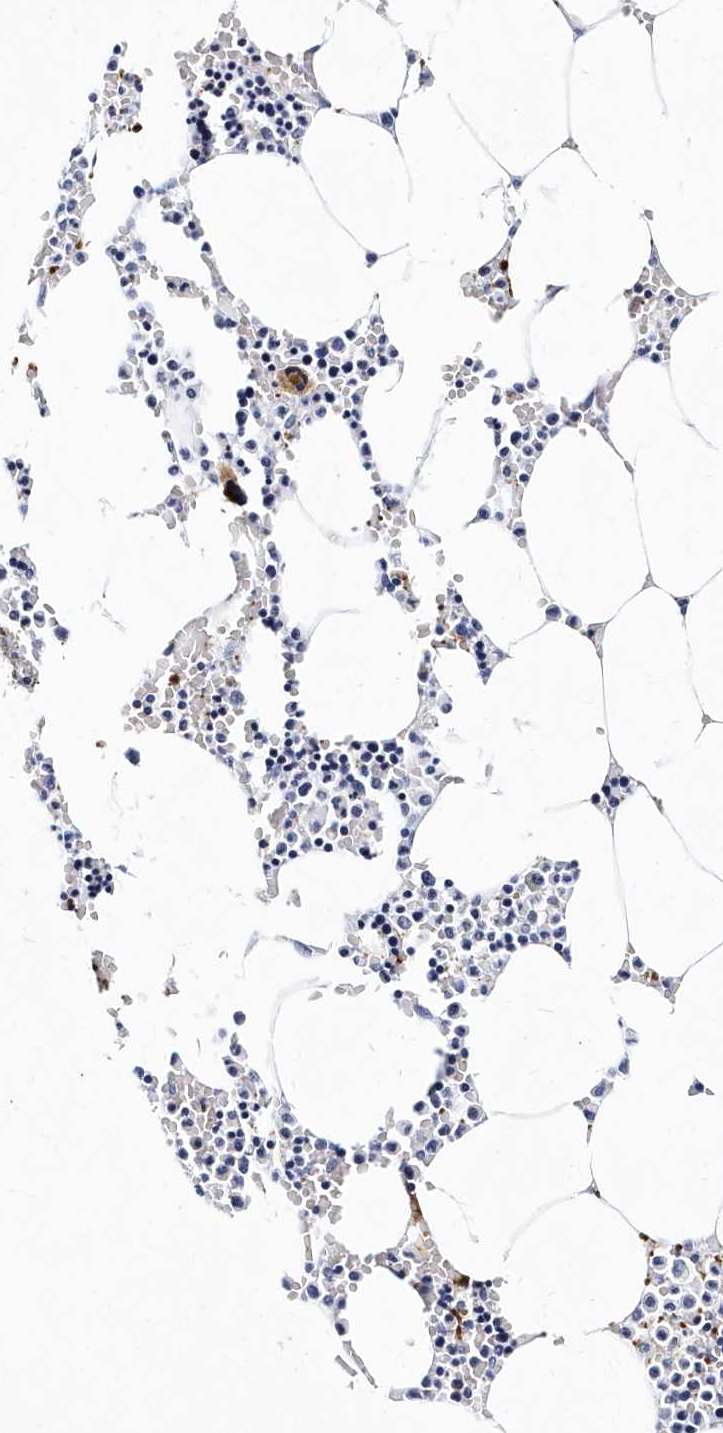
{"staining": {"intensity": "strong", "quantity": "<25%", "location": "cytoplasmic/membranous"}, "tissue": "bone marrow", "cell_type": "Hematopoietic cells", "image_type": "normal", "snomed": [{"axis": "morphology", "description": "Normal tissue, NOS"}, {"axis": "topography", "description": "Bone marrow"}], "caption": "IHC image of unremarkable bone marrow: bone marrow stained using immunohistochemistry exhibits medium levels of strong protein expression localized specifically in the cytoplasmic/membranous of hematopoietic cells, appearing as a cytoplasmic/membranous brown color.", "gene": "ITGA2B", "patient": {"sex": "male", "age": 70}}